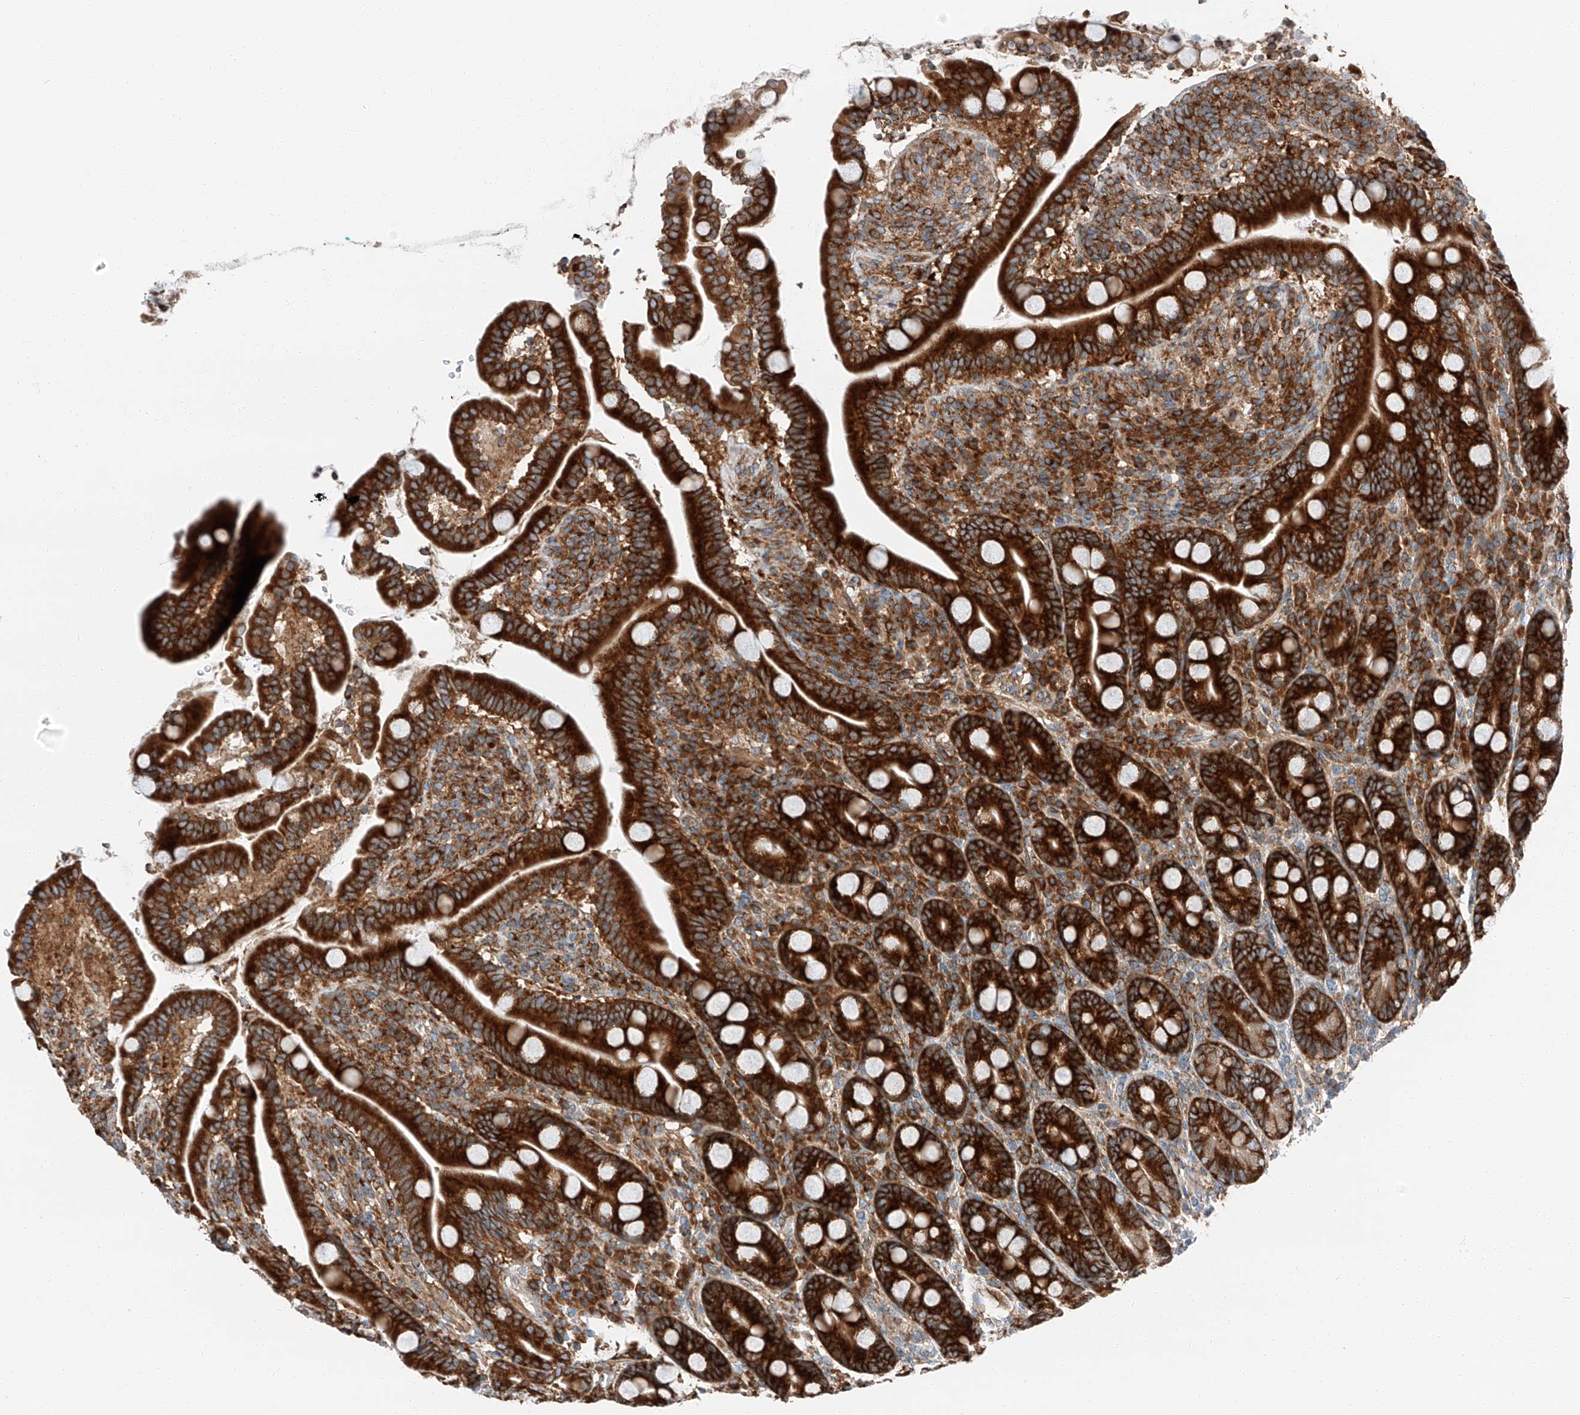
{"staining": {"intensity": "strong", "quantity": ">75%", "location": "cytoplasmic/membranous"}, "tissue": "duodenum", "cell_type": "Glandular cells", "image_type": "normal", "snomed": [{"axis": "morphology", "description": "Normal tissue, NOS"}, {"axis": "topography", "description": "Duodenum"}], "caption": "Unremarkable duodenum demonstrates strong cytoplasmic/membranous positivity in approximately >75% of glandular cells, visualized by immunohistochemistry. The protein is shown in brown color, while the nuclei are stained blue.", "gene": "ZC3H15", "patient": {"sex": "male", "age": 35}}